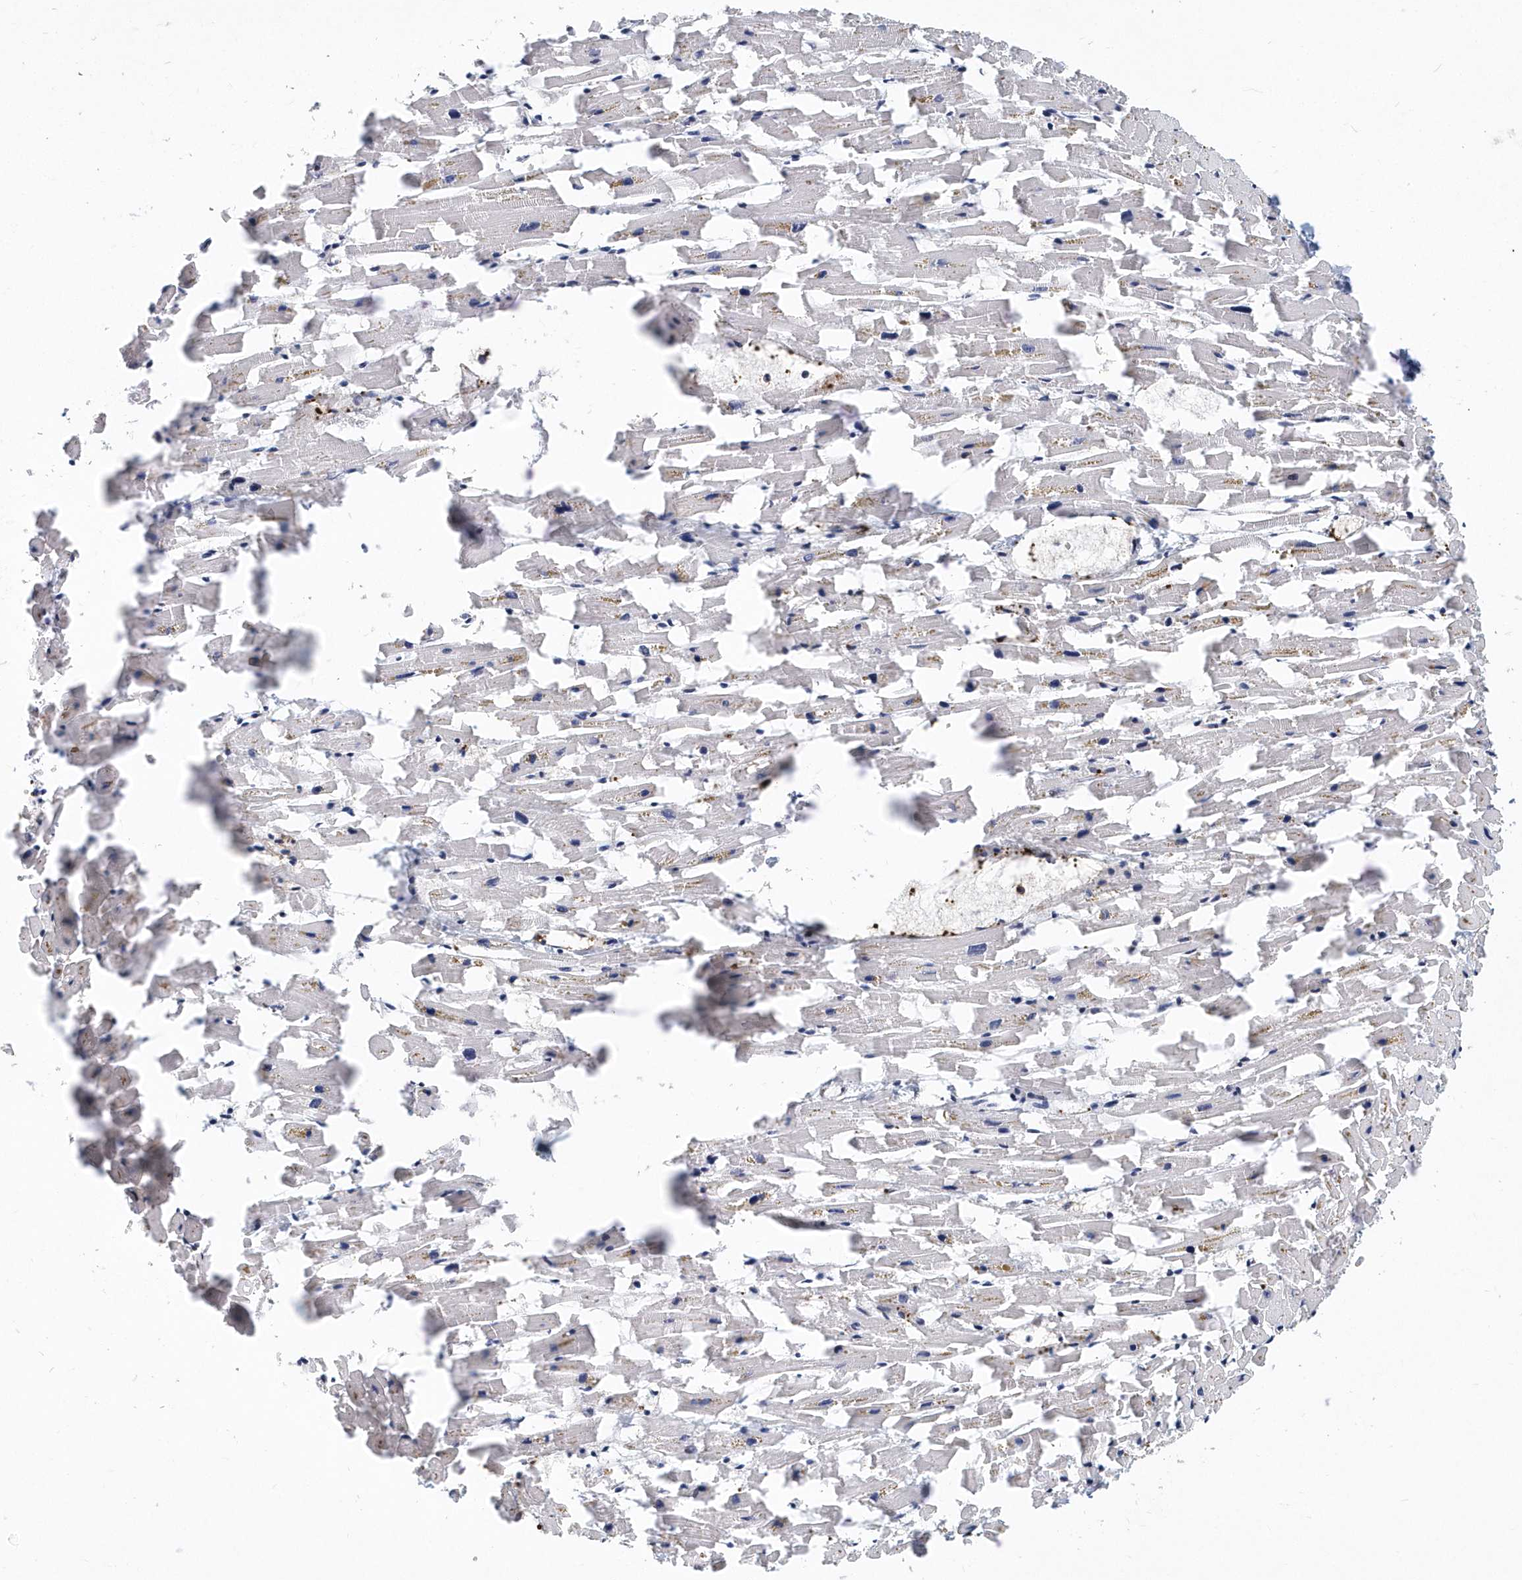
{"staining": {"intensity": "negative", "quantity": "none", "location": "none"}, "tissue": "heart muscle", "cell_type": "Cardiomyocytes", "image_type": "normal", "snomed": [{"axis": "morphology", "description": "Normal tissue, NOS"}, {"axis": "topography", "description": "Heart"}], "caption": "The immunohistochemistry (IHC) photomicrograph has no significant staining in cardiomyocytes of heart muscle. Brightfield microscopy of IHC stained with DAB (3,3'-diaminobenzidine) (brown) and hematoxylin (blue), captured at high magnification.", "gene": "ITGA2B", "patient": {"sex": "female", "age": 64}}